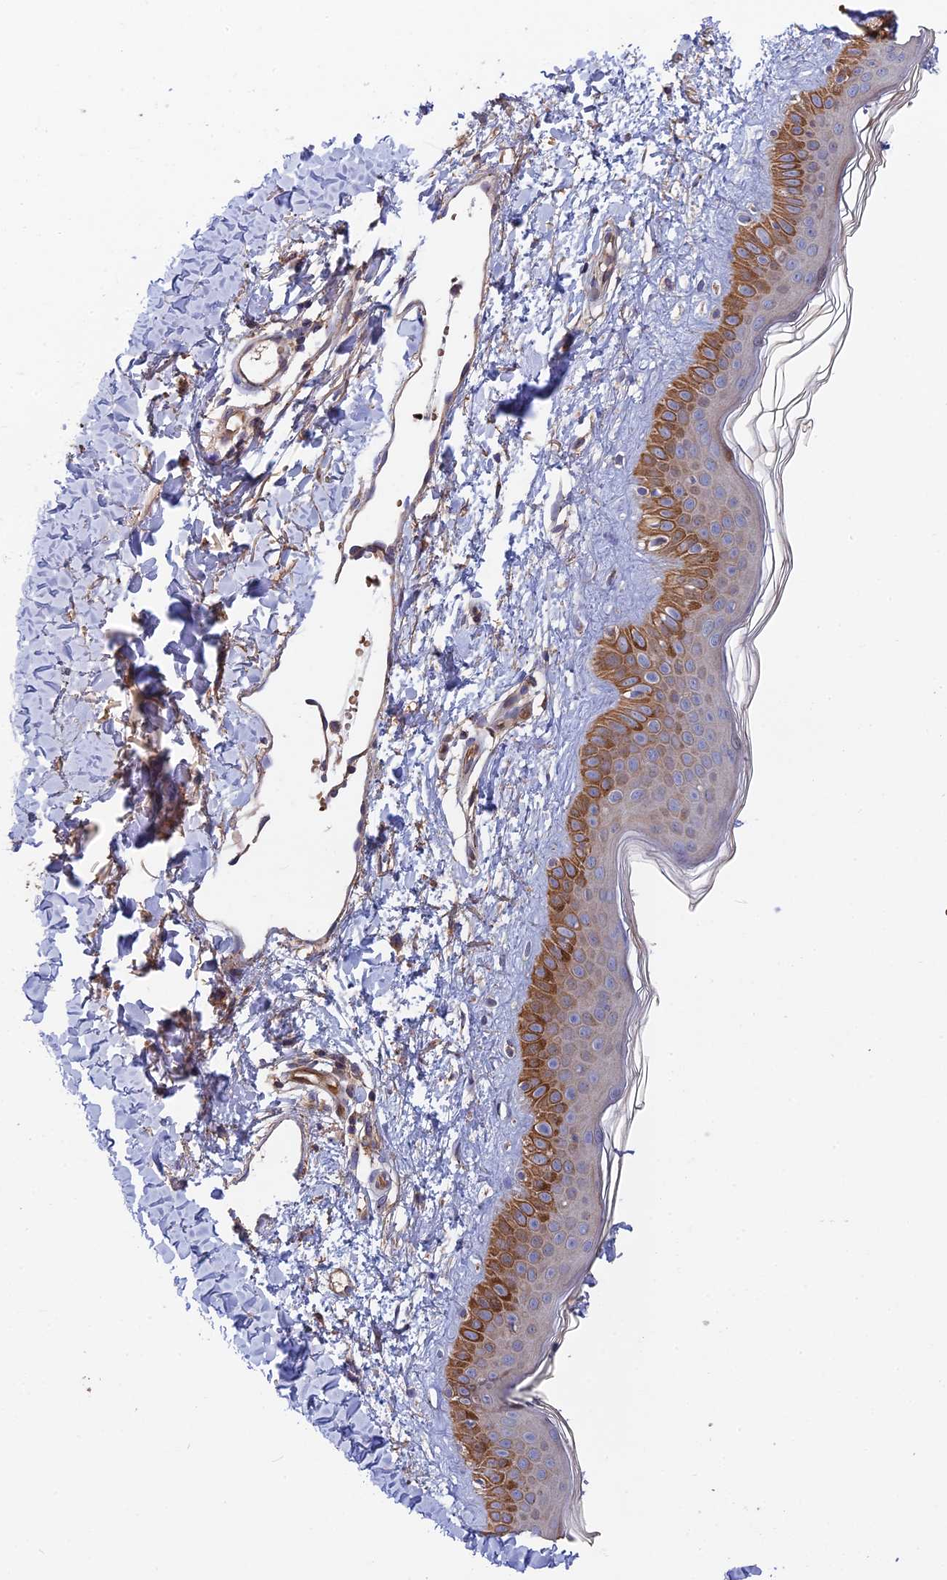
{"staining": {"intensity": "negative", "quantity": "none", "location": "none"}, "tissue": "skin", "cell_type": "Fibroblasts", "image_type": "normal", "snomed": [{"axis": "morphology", "description": "Normal tissue, NOS"}, {"axis": "topography", "description": "Skin"}], "caption": "The image reveals no staining of fibroblasts in benign skin. The staining is performed using DAB (3,3'-diaminobenzidine) brown chromogen with nuclei counter-stained in using hematoxylin.", "gene": "RPIA", "patient": {"sex": "female", "age": 58}}